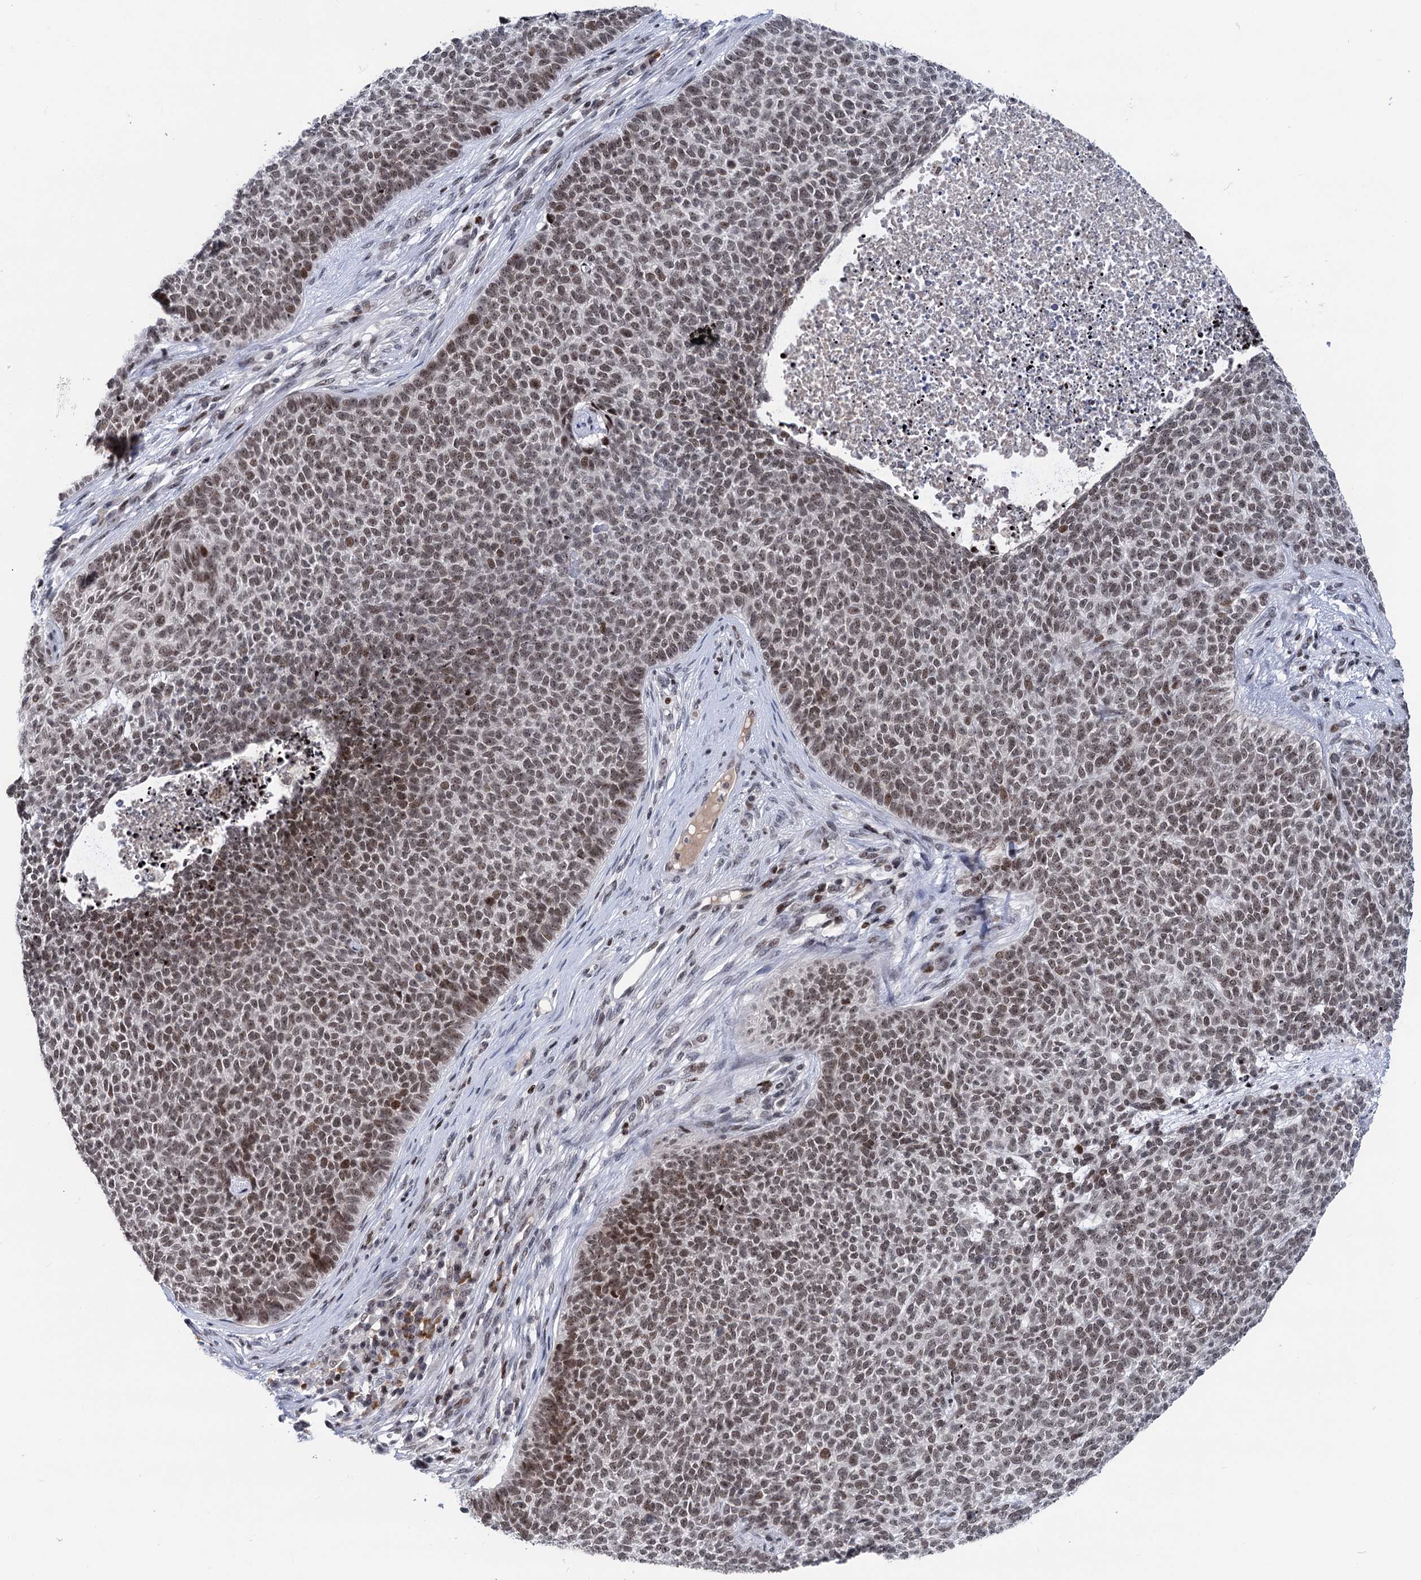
{"staining": {"intensity": "weak", "quantity": ">75%", "location": "nuclear"}, "tissue": "skin cancer", "cell_type": "Tumor cells", "image_type": "cancer", "snomed": [{"axis": "morphology", "description": "Basal cell carcinoma"}, {"axis": "topography", "description": "Skin"}], "caption": "The histopathology image shows staining of skin cancer (basal cell carcinoma), revealing weak nuclear protein expression (brown color) within tumor cells.", "gene": "ZCCHC10", "patient": {"sex": "female", "age": 84}}